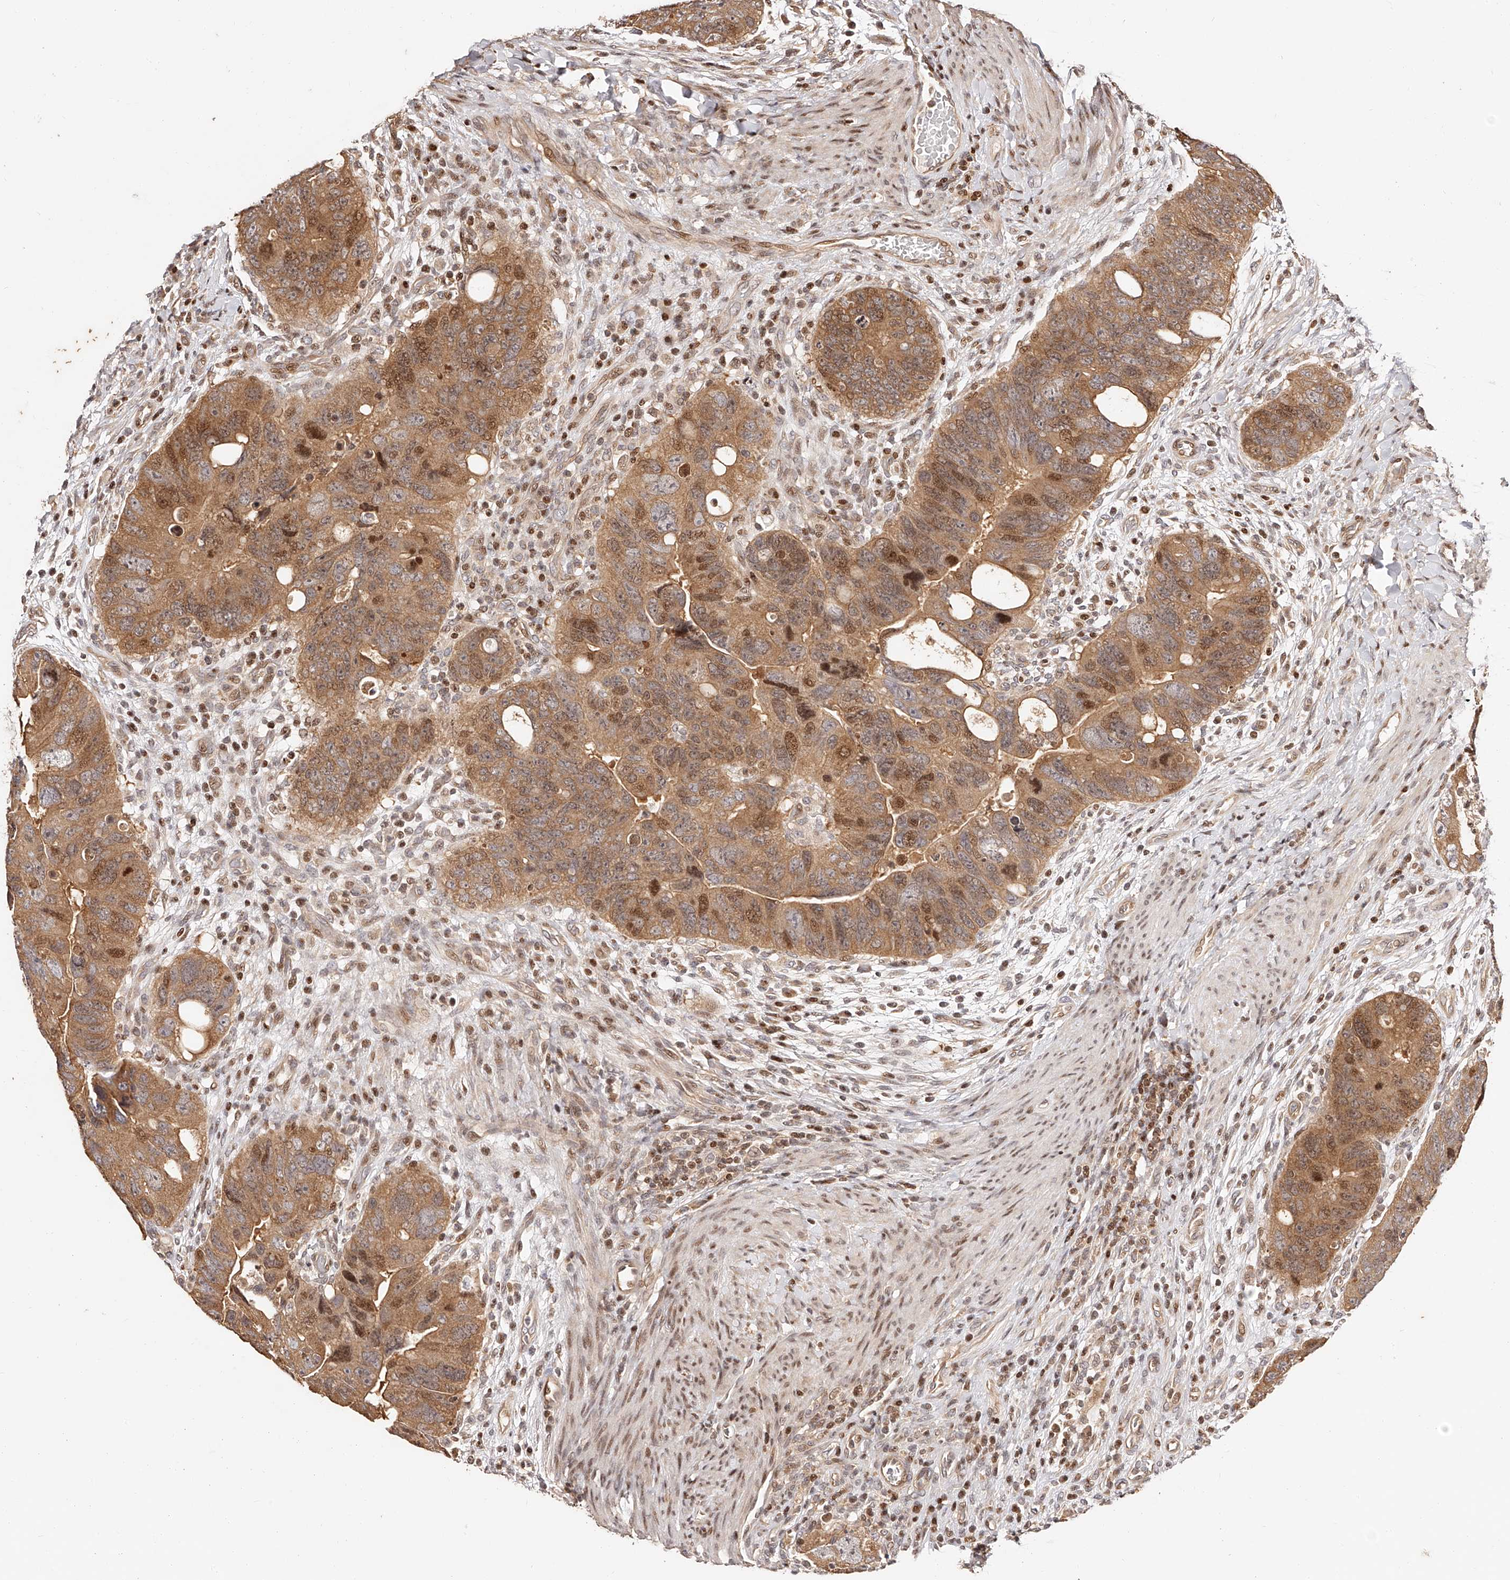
{"staining": {"intensity": "moderate", "quantity": ">75%", "location": "cytoplasmic/membranous,nuclear"}, "tissue": "colorectal cancer", "cell_type": "Tumor cells", "image_type": "cancer", "snomed": [{"axis": "morphology", "description": "Adenocarcinoma, NOS"}, {"axis": "topography", "description": "Rectum"}], "caption": "Immunohistochemistry (DAB (3,3'-diaminobenzidine)) staining of adenocarcinoma (colorectal) exhibits moderate cytoplasmic/membranous and nuclear protein positivity in about >75% of tumor cells.", "gene": "PFDN2", "patient": {"sex": "male", "age": 59}}